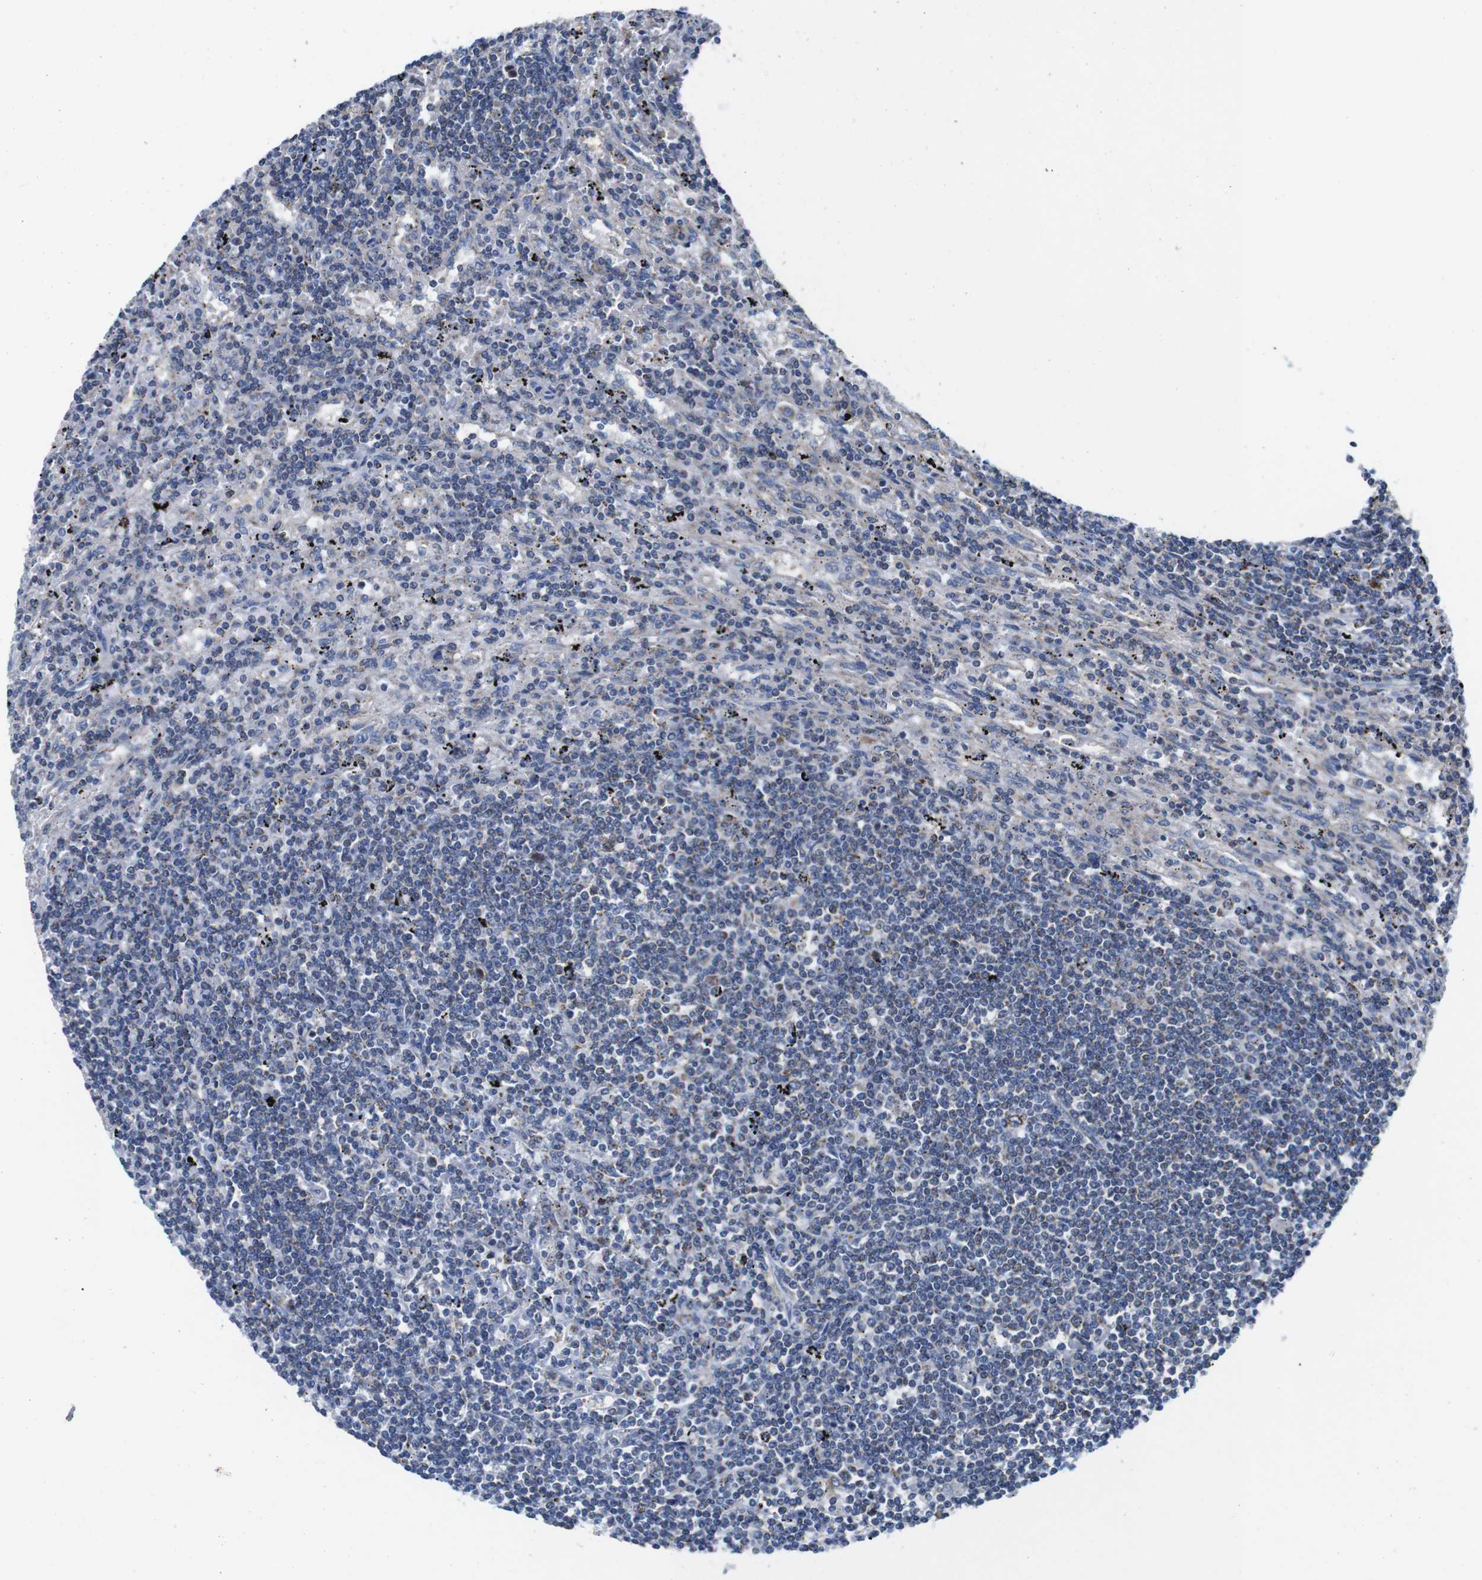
{"staining": {"intensity": "weak", "quantity": "25%-75%", "location": "cytoplasmic/membranous"}, "tissue": "lymphoma", "cell_type": "Tumor cells", "image_type": "cancer", "snomed": [{"axis": "morphology", "description": "Malignant lymphoma, non-Hodgkin's type, Low grade"}, {"axis": "topography", "description": "Spleen"}], "caption": "Protein analysis of lymphoma tissue exhibits weak cytoplasmic/membranous expression in about 25%-75% of tumor cells. Ihc stains the protein in brown and the nuclei are stained blue.", "gene": "F2RL1", "patient": {"sex": "male", "age": 76}}